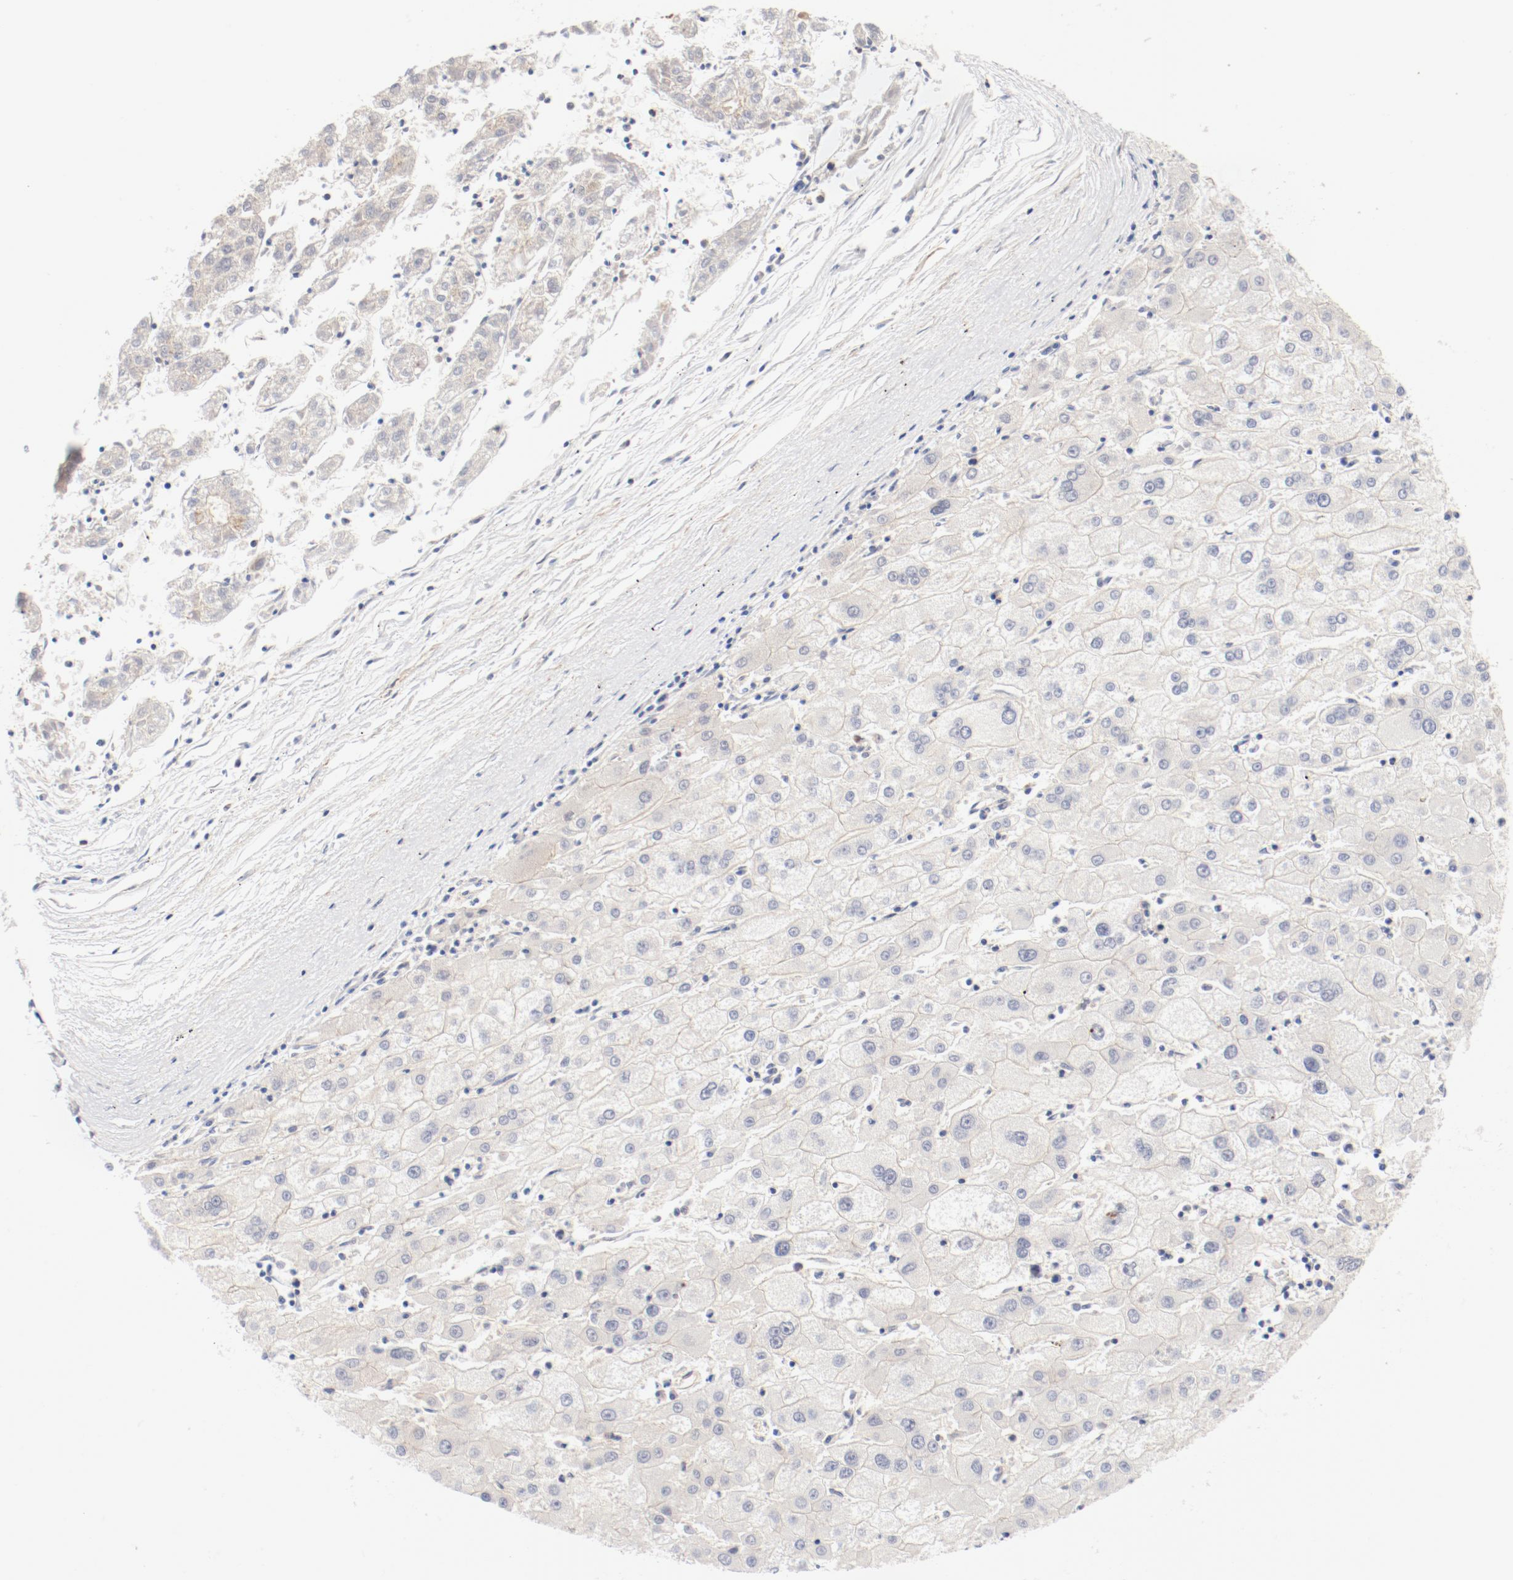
{"staining": {"intensity": "negative", "quantity": "none", "location": "none"}, "tissue": "liver cancer", "cell_type": "Tumor cells", "image_type": "cancer", "snomed": [{"axis": "morphology", "description": "Carcinoma, Hepatocellular, NOS"}, {"axis": "topography", "description": "Liver"}], "caption": "Tumor cells are negative for brown protein staining in hepatocellular carcinoma (liver).", "gene": "ZNF267", "patient": {"sex": "male", "age": 72}}